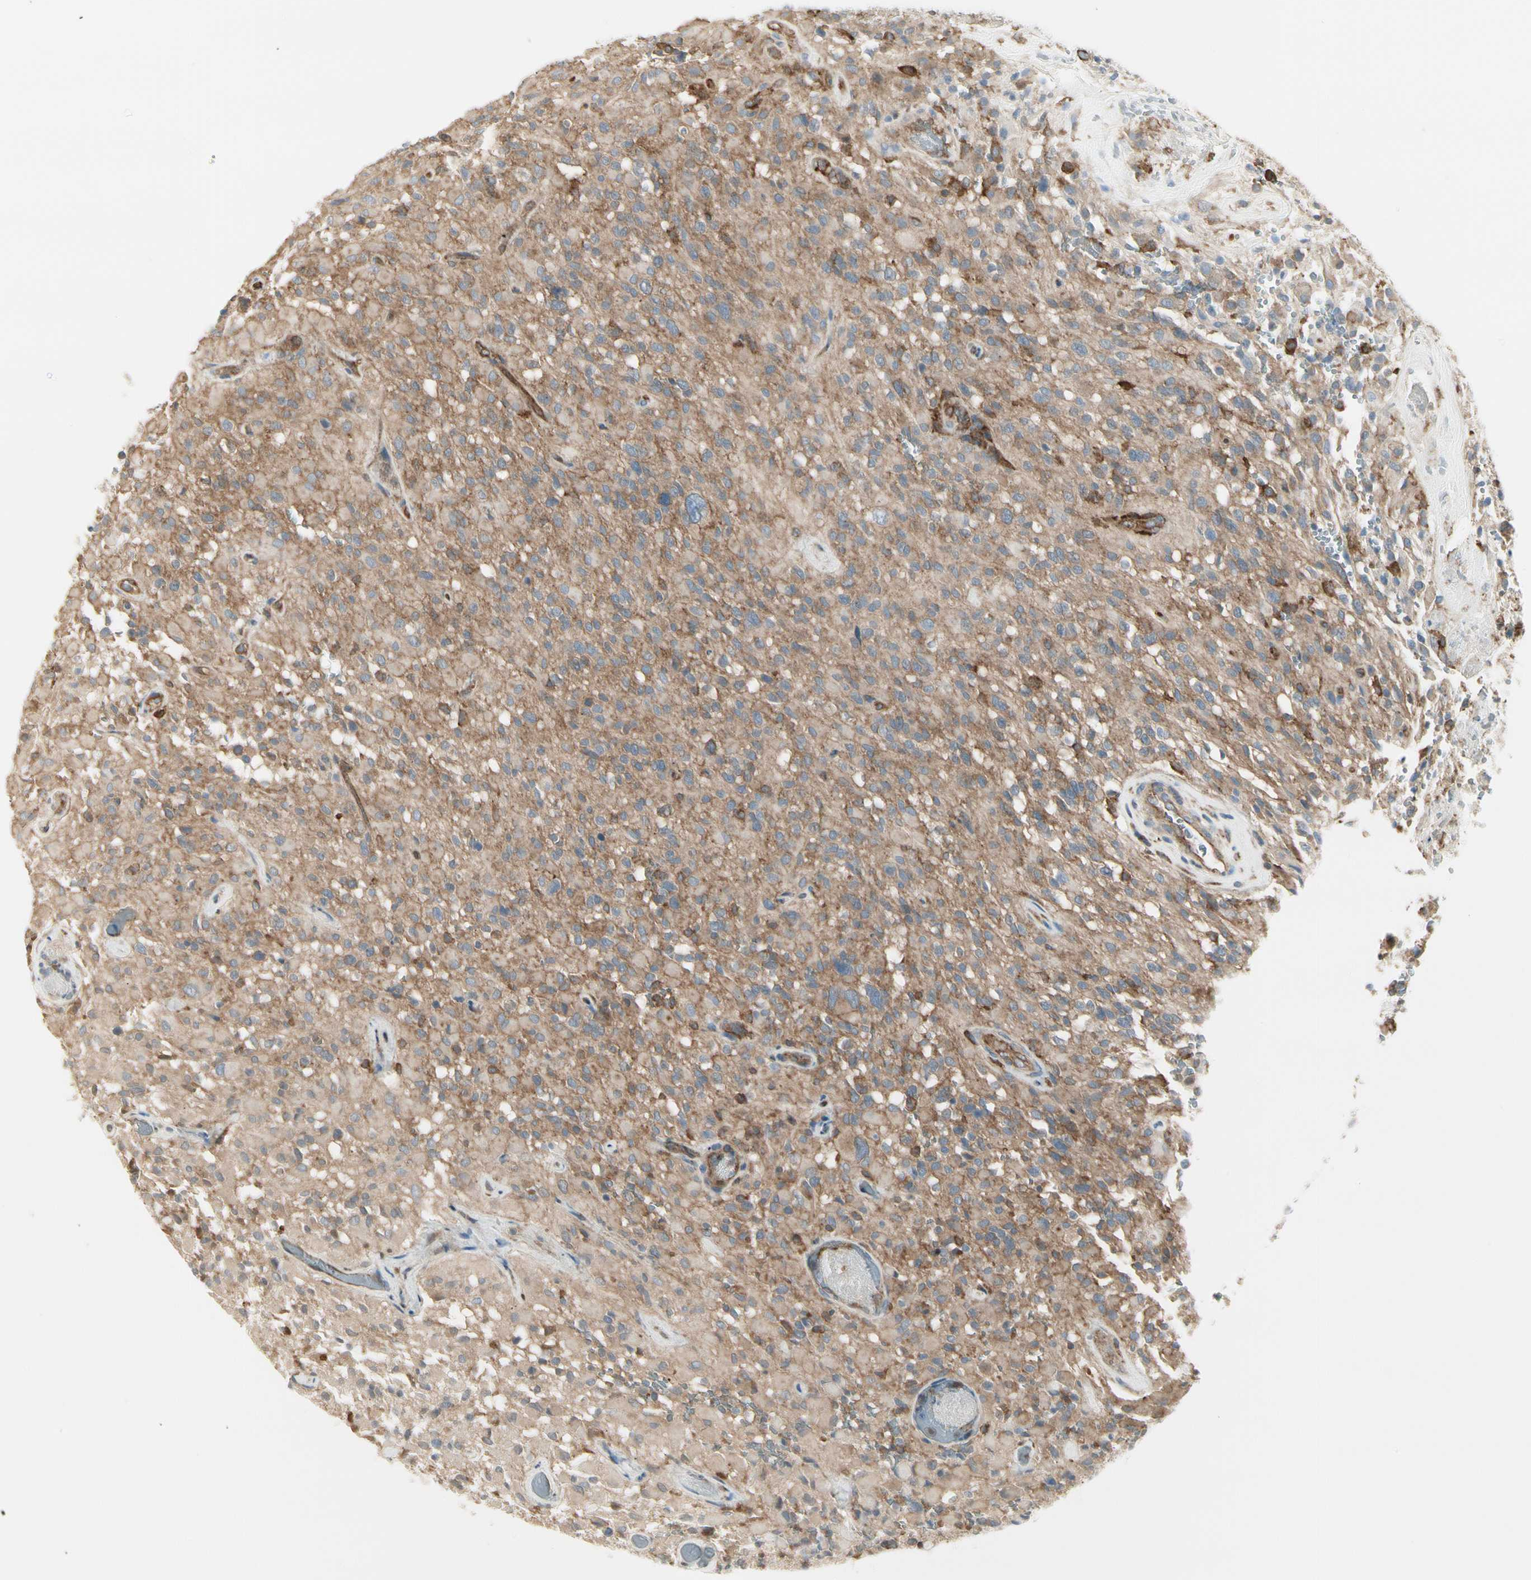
{"staining": {"intensity": "moderate", "quantity": ">75%", "location": "cytoplasmic/membranous"}, "tissue": "glioma", "cell_type": "Tumor cells", "image_type": "cancer", "snomed": [{"axis": "morphology", "description": "Glioma, malignant, High grade"}, {"axis": "topography", "description": "Brain"}], "caption": "Human glioma stained with a protein marker displays moderate staining in tumor cells.", "gene": "AGFG1", "patient": {"sex": "male", "age": 71}}